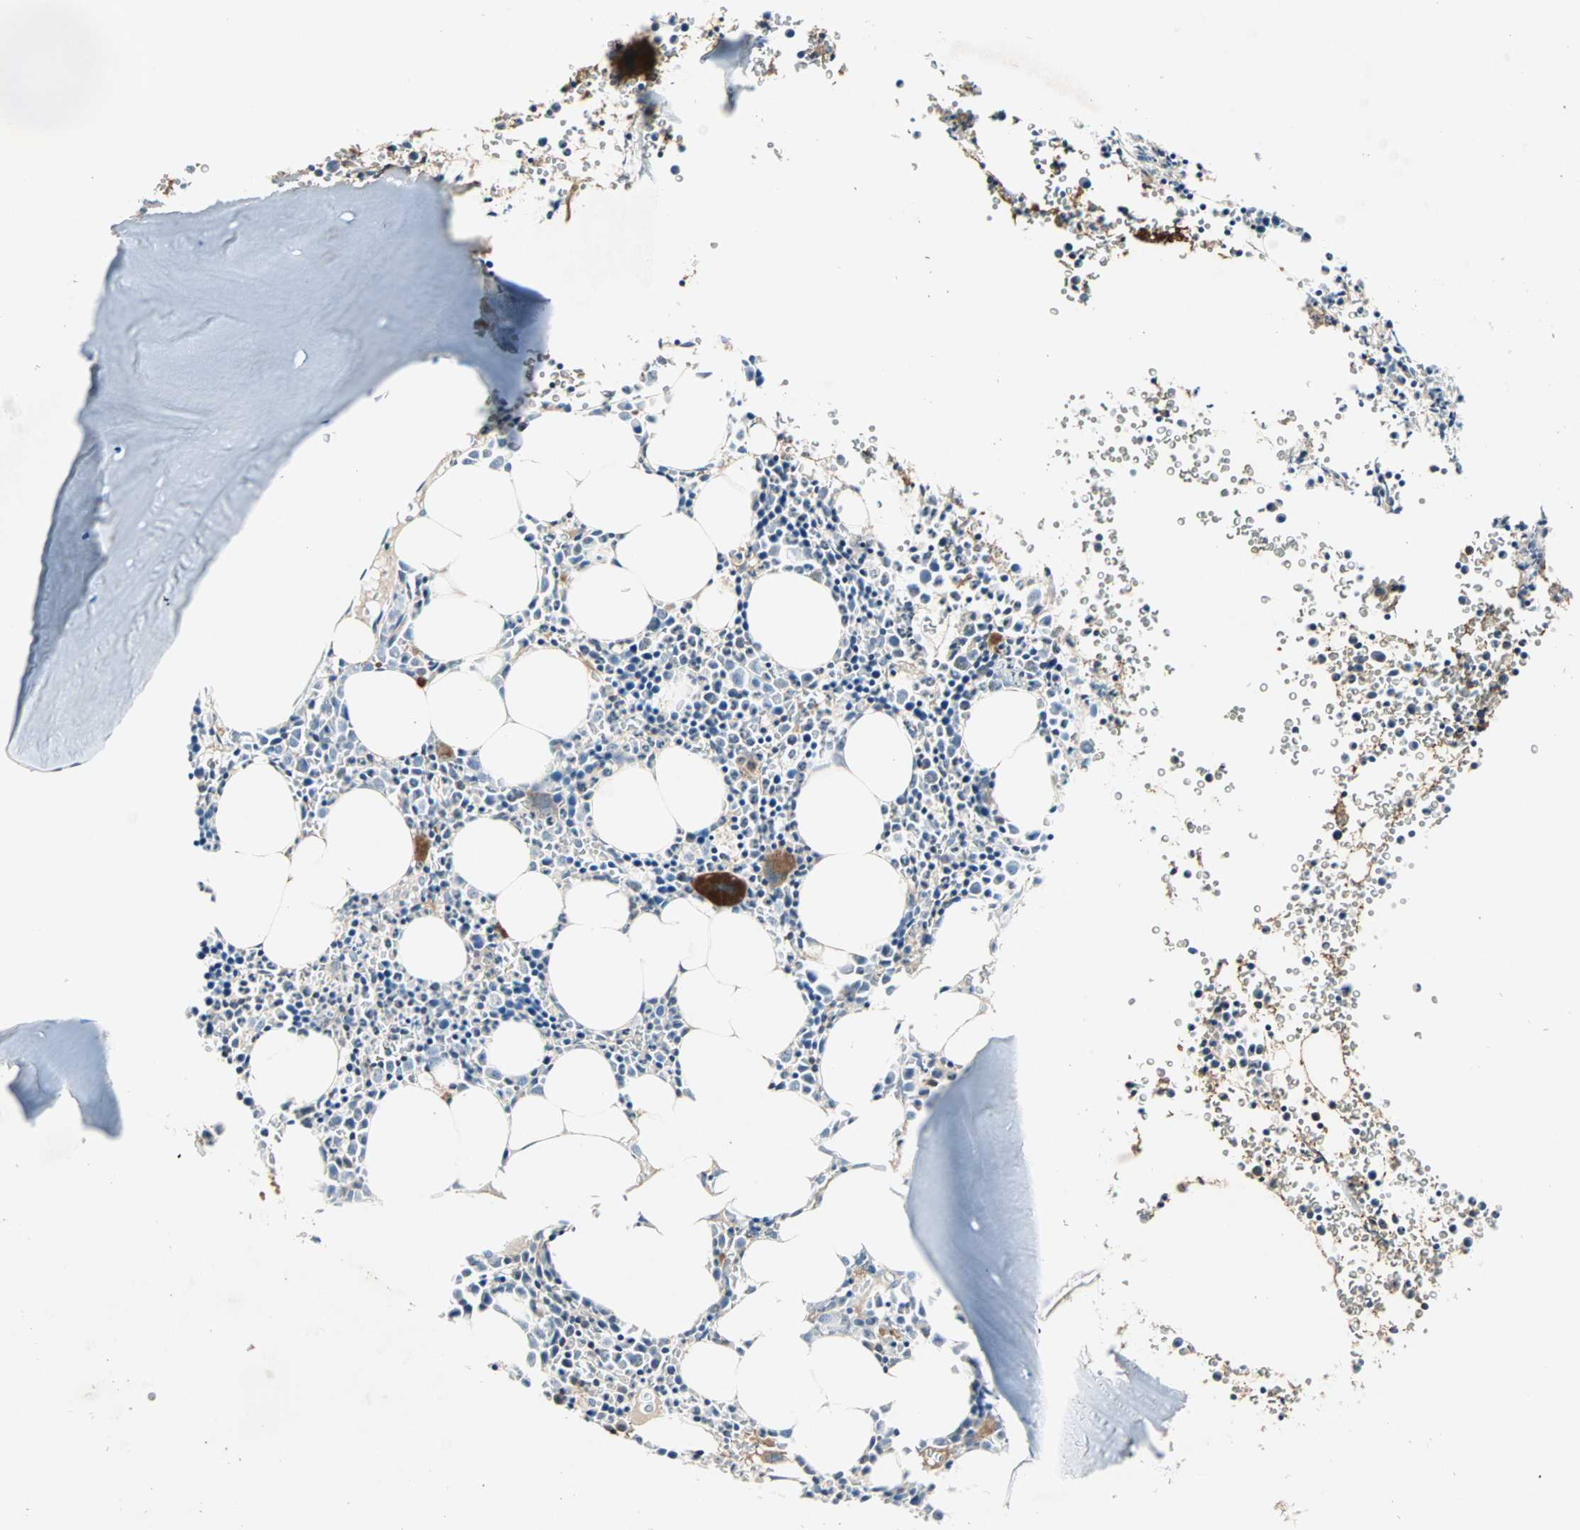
{"staining": {"intensity": "strong", "quantity": "<25%", "location": "cytoplasmic/membranous"}, "tissue": "bone marrow", "cell_type": "Hematopoietic cells", "image_type": "normal", "snomed": [{"axis": "morphology", "description": "Normal tissue, NOS"}, {"axis": "morphology", "description": "Inflammation, NOS"}, {"axis": "topography", "description": "Bone marrow"}], "caption": "Protein staining of benign bone marrow exhibits strong cytoplasmic/membranous staining in about <25% of hematopoietic cells.", "gene": "PROS1", "patient": {"sex": "female", "age": 17}}